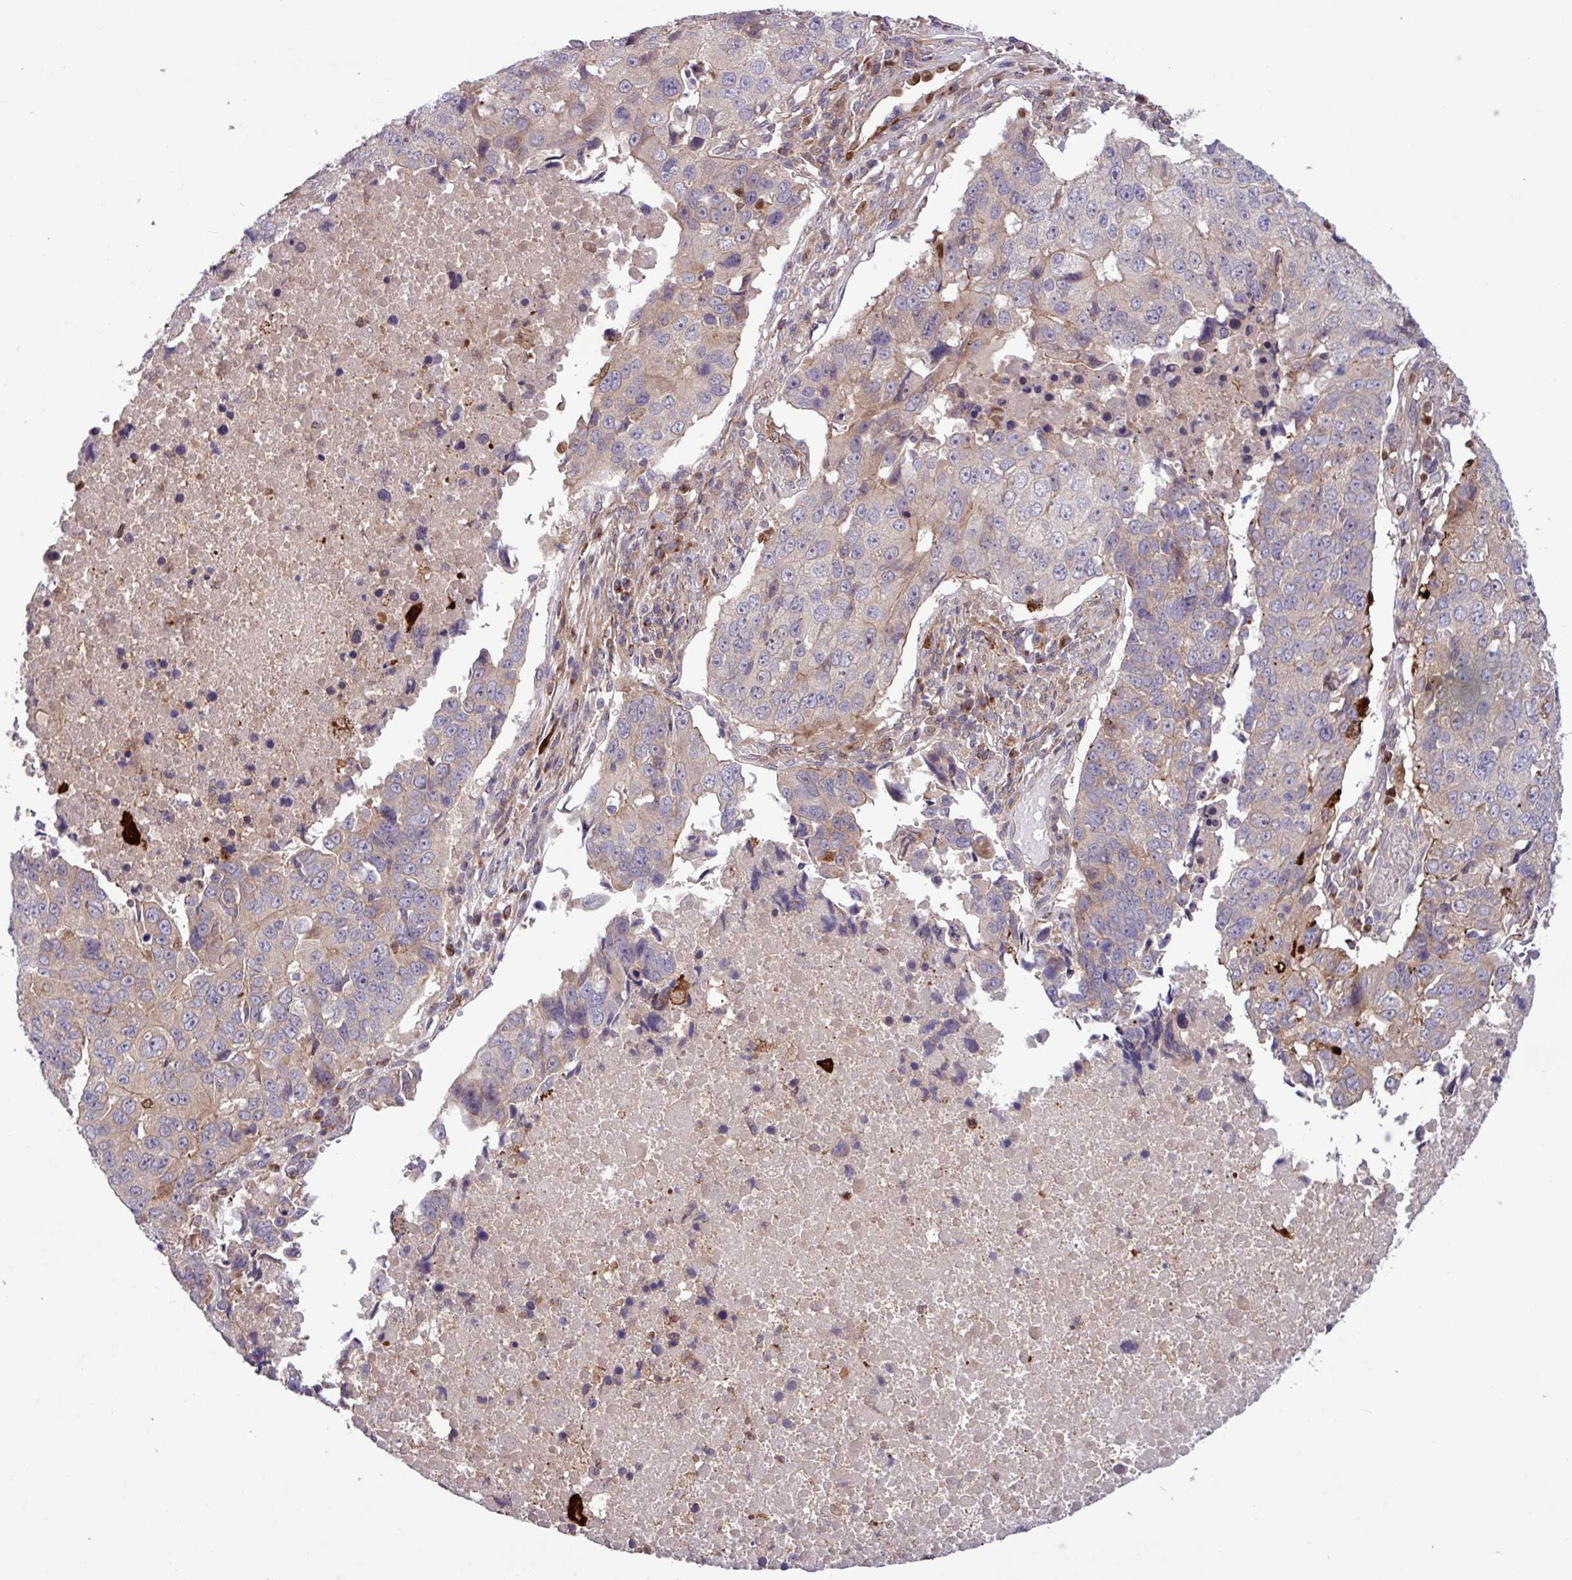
{"staining": {"intensity": "weak", "quantity": "<25%", "location": "cytoplasmic/membranous"}, "tissue": "lung cancer", "cell_type": "Tumor cells", "image_type": "cancer", "snomed": [{"axis": "morphology", "description": "Squamous cell carcinoma, NOS"}, {"axis": "topography", "description": "Lung"}], "caption": "This is a photomicrograph of immunohistochemistry staining of lung squamous cell carcinoma, which shows no positivity in tumor cells.", "gene": "CNTRL", "patient": {"sex": "female", "age": 66}}